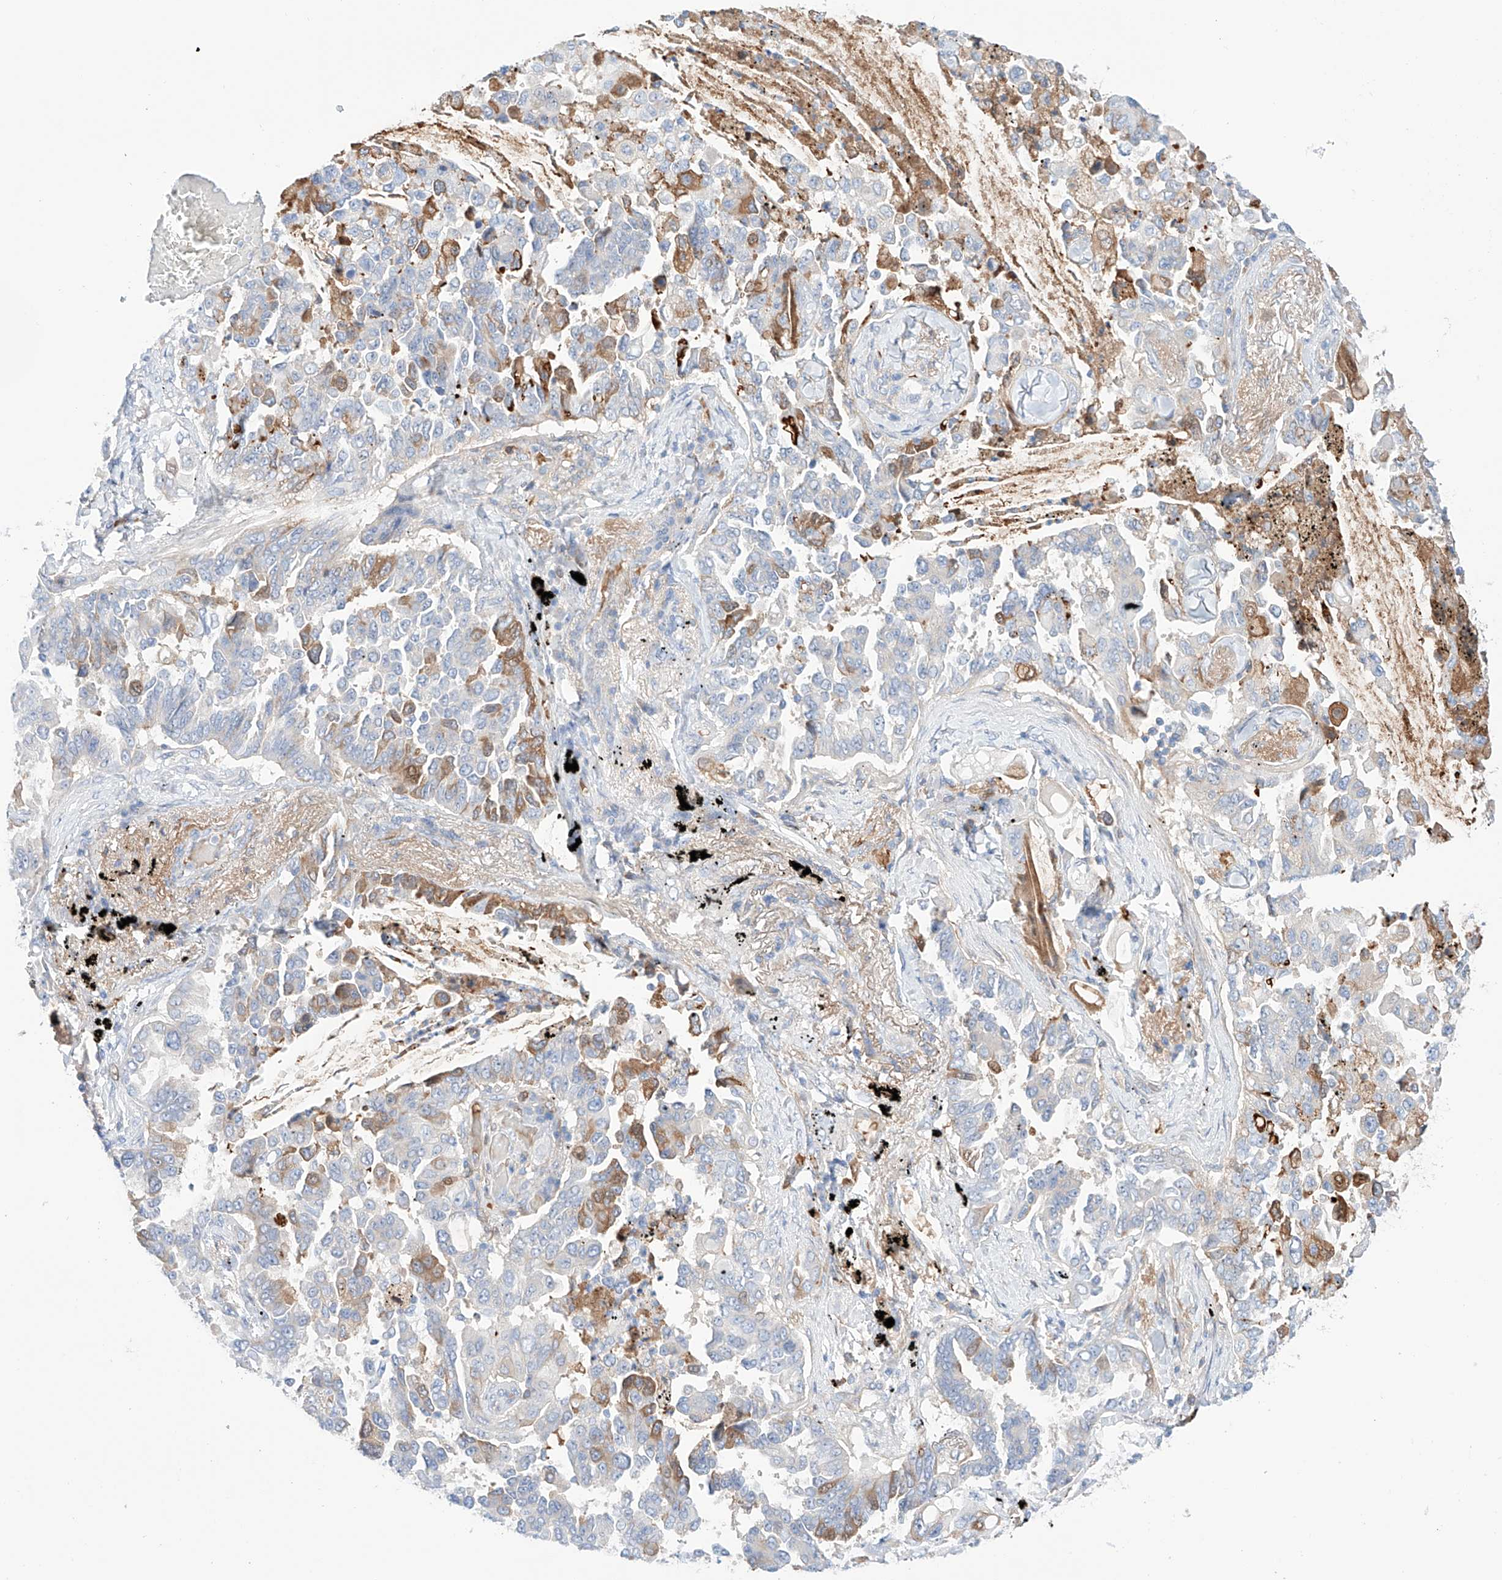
{"staining": {"intensity": "moderate", "quantity": "<25%", "location": "cytoplasmic/membranous"}, "tissue": "lung cancer", "cell_type": "Tumor cells", "image_type": "cancer", "snomed": [{"axis": "morphology", "description": "Adenocarcinoma, NOS"}, {"axis": "topography", "description": "Lung"}], "caption": "IHC histopathology image of neoplastic tissue: lung adenocarcinoma stained using immunohistochemistry (IHC) displays low levels of moderate protein expression localized specifically in the cytoplasmic/membranous of tumor cells, appearing as a cytoplasmic/membranous brown color.", "gene": "PGGT1B", "patient": {"sex": "female", "age": 67}}